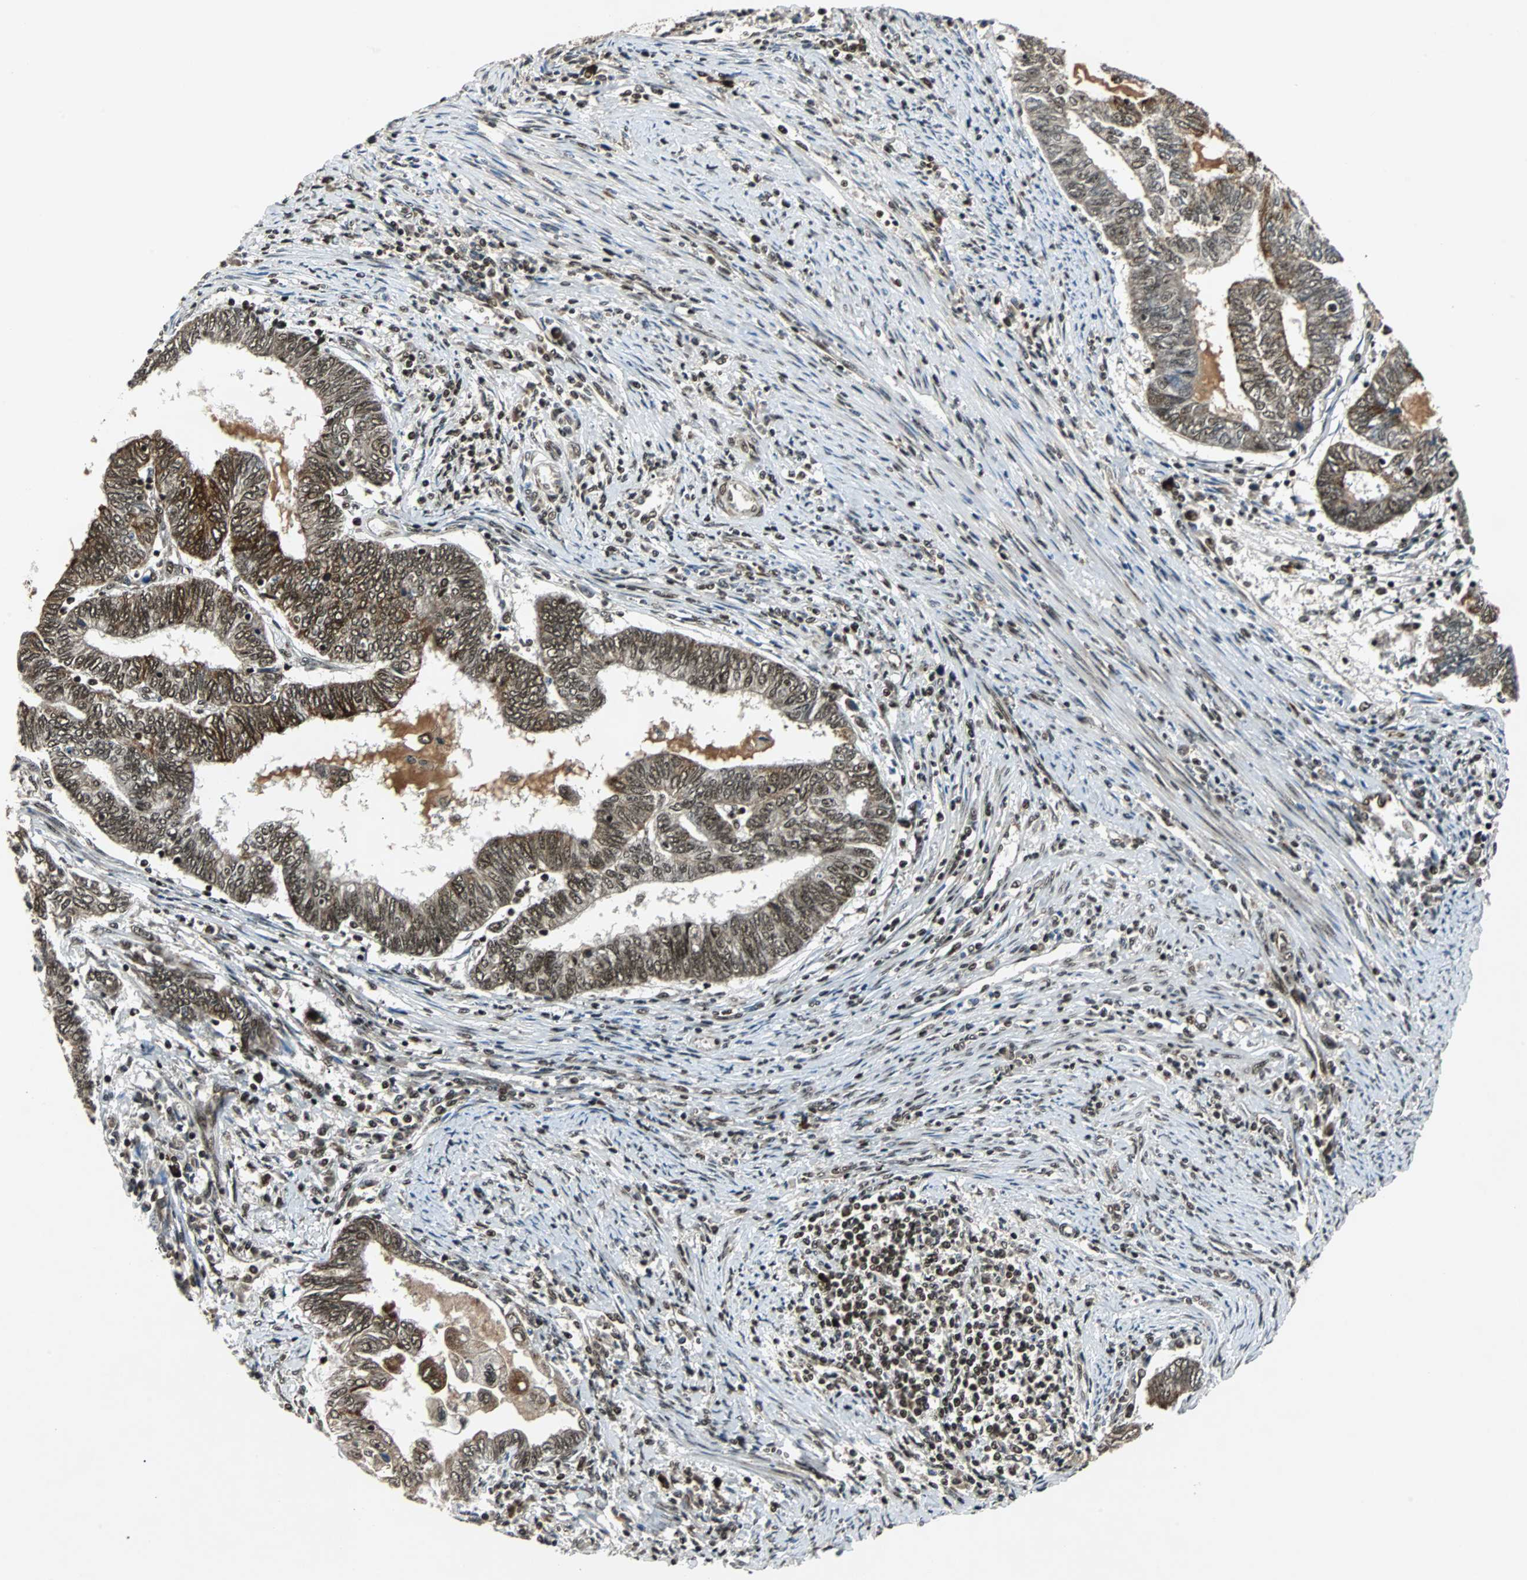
{"staining": {"intensity": "strong", "quantity": ">75%", "location": "nuclear"}, "tissue": "endometrial cancer", "cell_type": "Tumor cells", "image_type": "cancer", "snomed": [{"axis": "morphology", "description": "Adenocarcinoma, NOS"}, {"axis": "topography", "description": "Uterus"}, {"axis": "topography", "description": "Endometrium"}], "caption": "Endometrial cancer tissue exhibits strong nuclear expression in approximately >75% of tumor cells, visualized by immunohistochemistry.", "gene": "TAF5", "patient": {"sex": "female", "age": 70}}